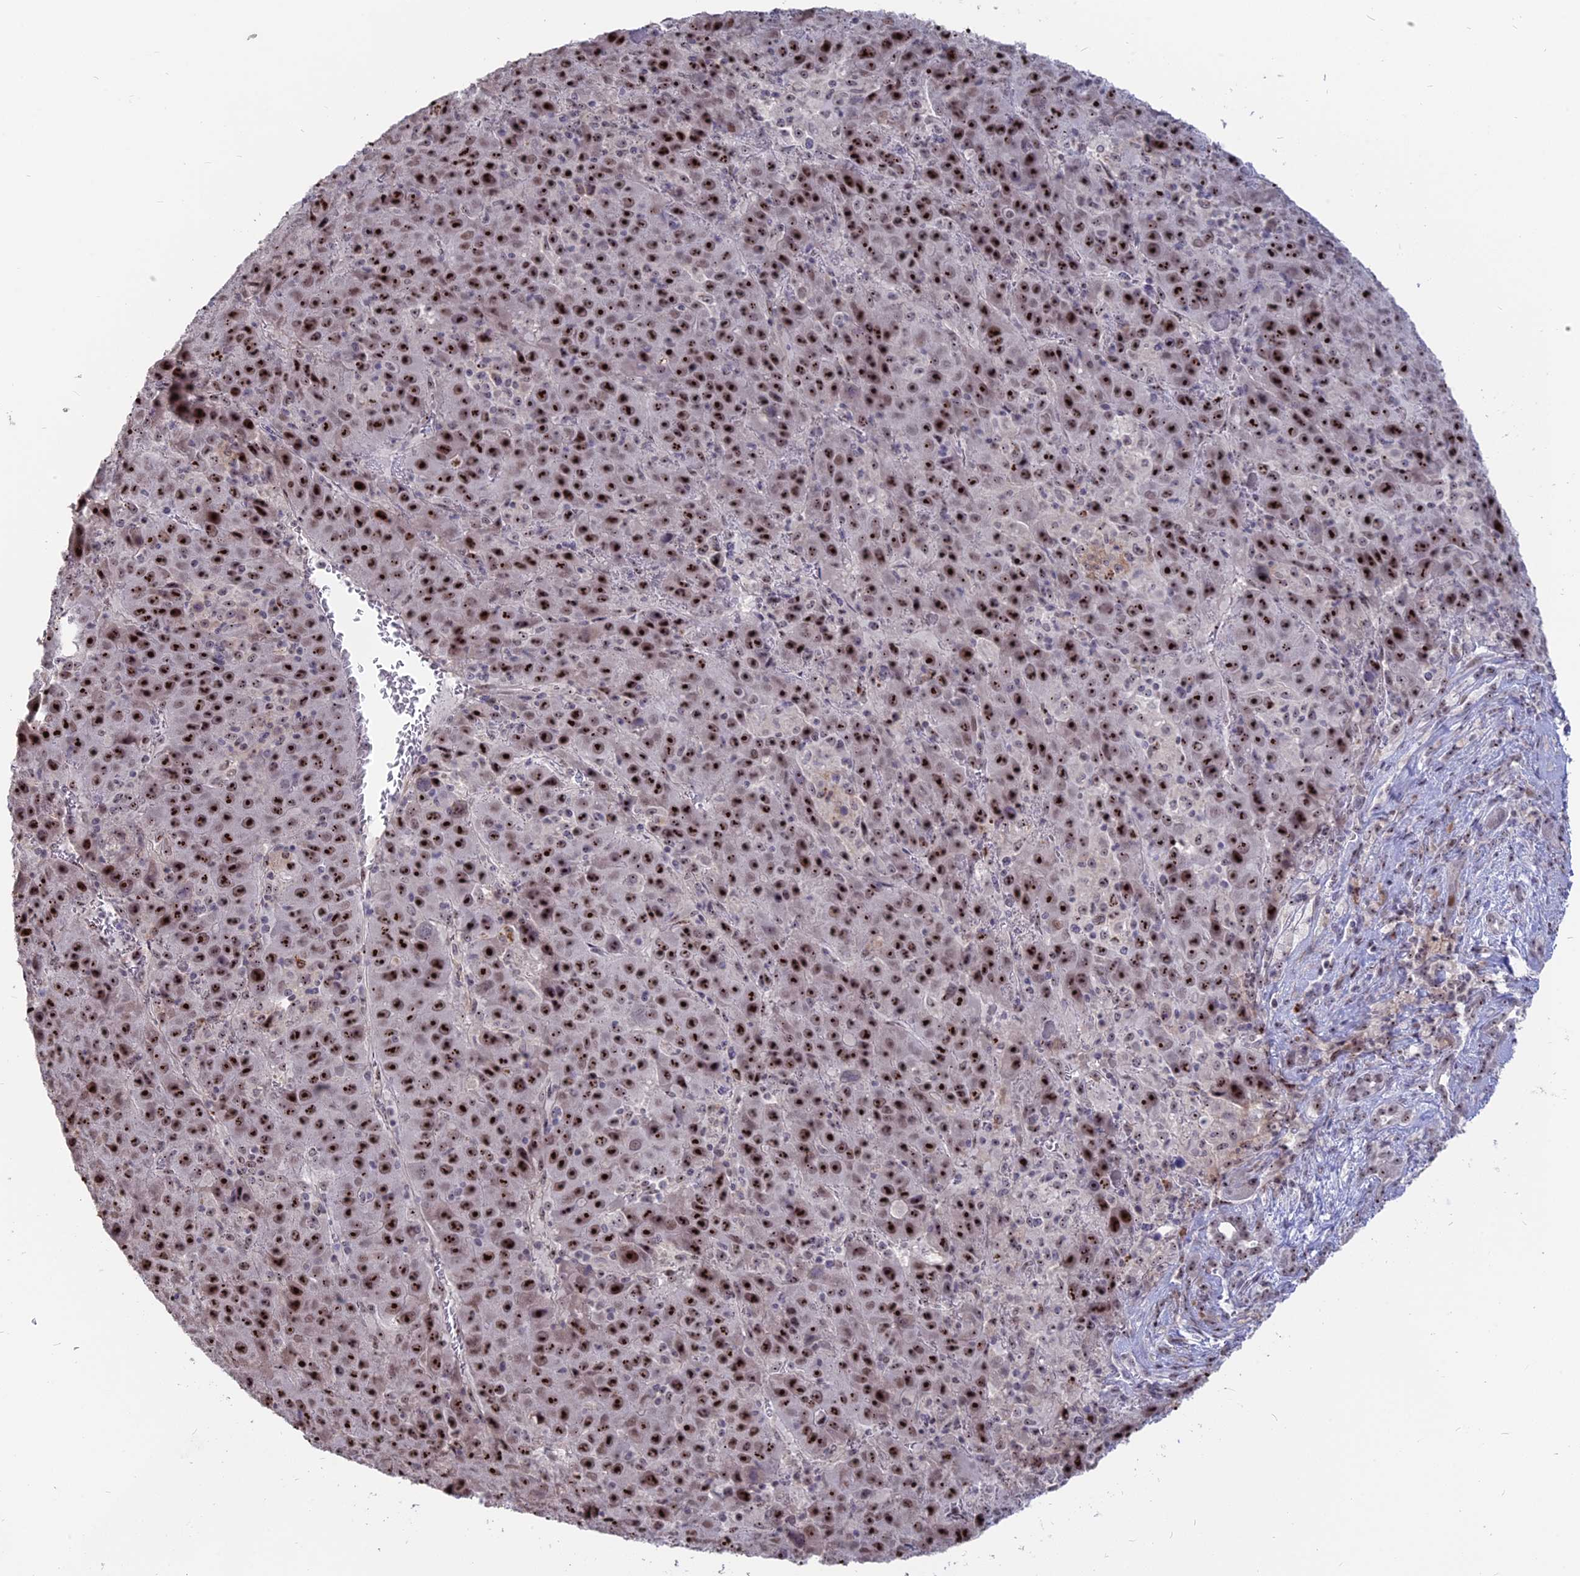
{"staining": {"intensity": "strong", "quantity": ">75%", "location": "nuclear"}, "tissue": "liver cancer", "cell_type": "Tumor cells", "image_type": "cancer", "snomed": [{"axis": "morphology", "description": "Carcinoma, Hepatocellular, NOS"}, {"axis": "topography", "description": "Liver"}], "caption": "This histopathology image shows IHC staining of hepatocellular carcinoma (liver), with high strong nuclear staining in about >75% of tumor cells.", "gene": "FAM131A", "patient": {"sex": "female", "age": 53}}